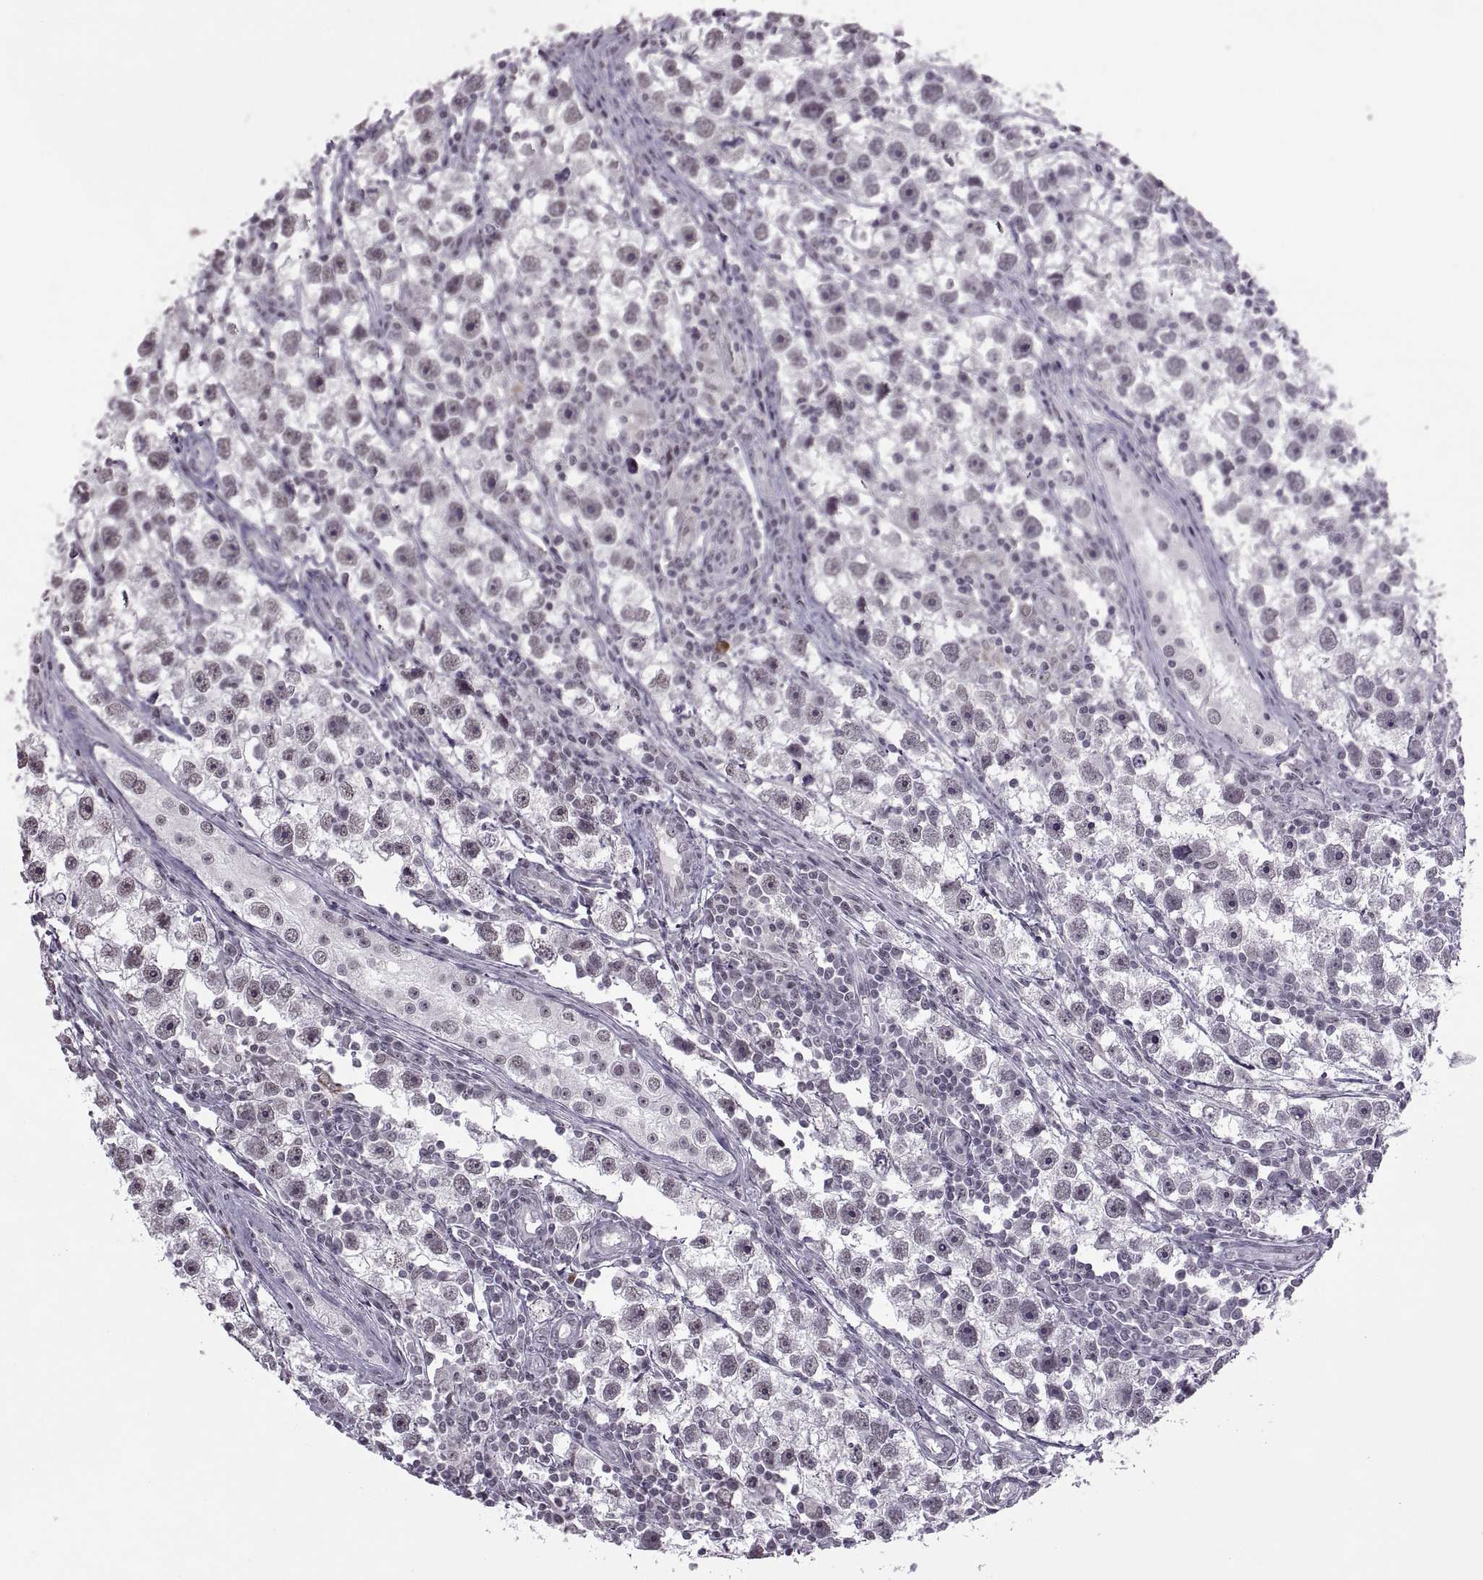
{"staining": {"intensity": "negative", "quantity": "none", "location": "none"}, "tissue": "testis cancer", "cell_type": "Tumor cells", "image_type": "cancer", "snomed": [{"axis": "morphology", "description": "Seminoma, NOS"}, {"axis": "topography", "description": "Testis"}], "caption": "Immunohistochemistry histopathology image of neoplastic tissue: testis cancer stained with DAB (3,3'-diaminobenzidine) shows no significant protein positivity in tumor cells.", "gene": "OTP", "patient": {"sex": "male", "age": 30}}